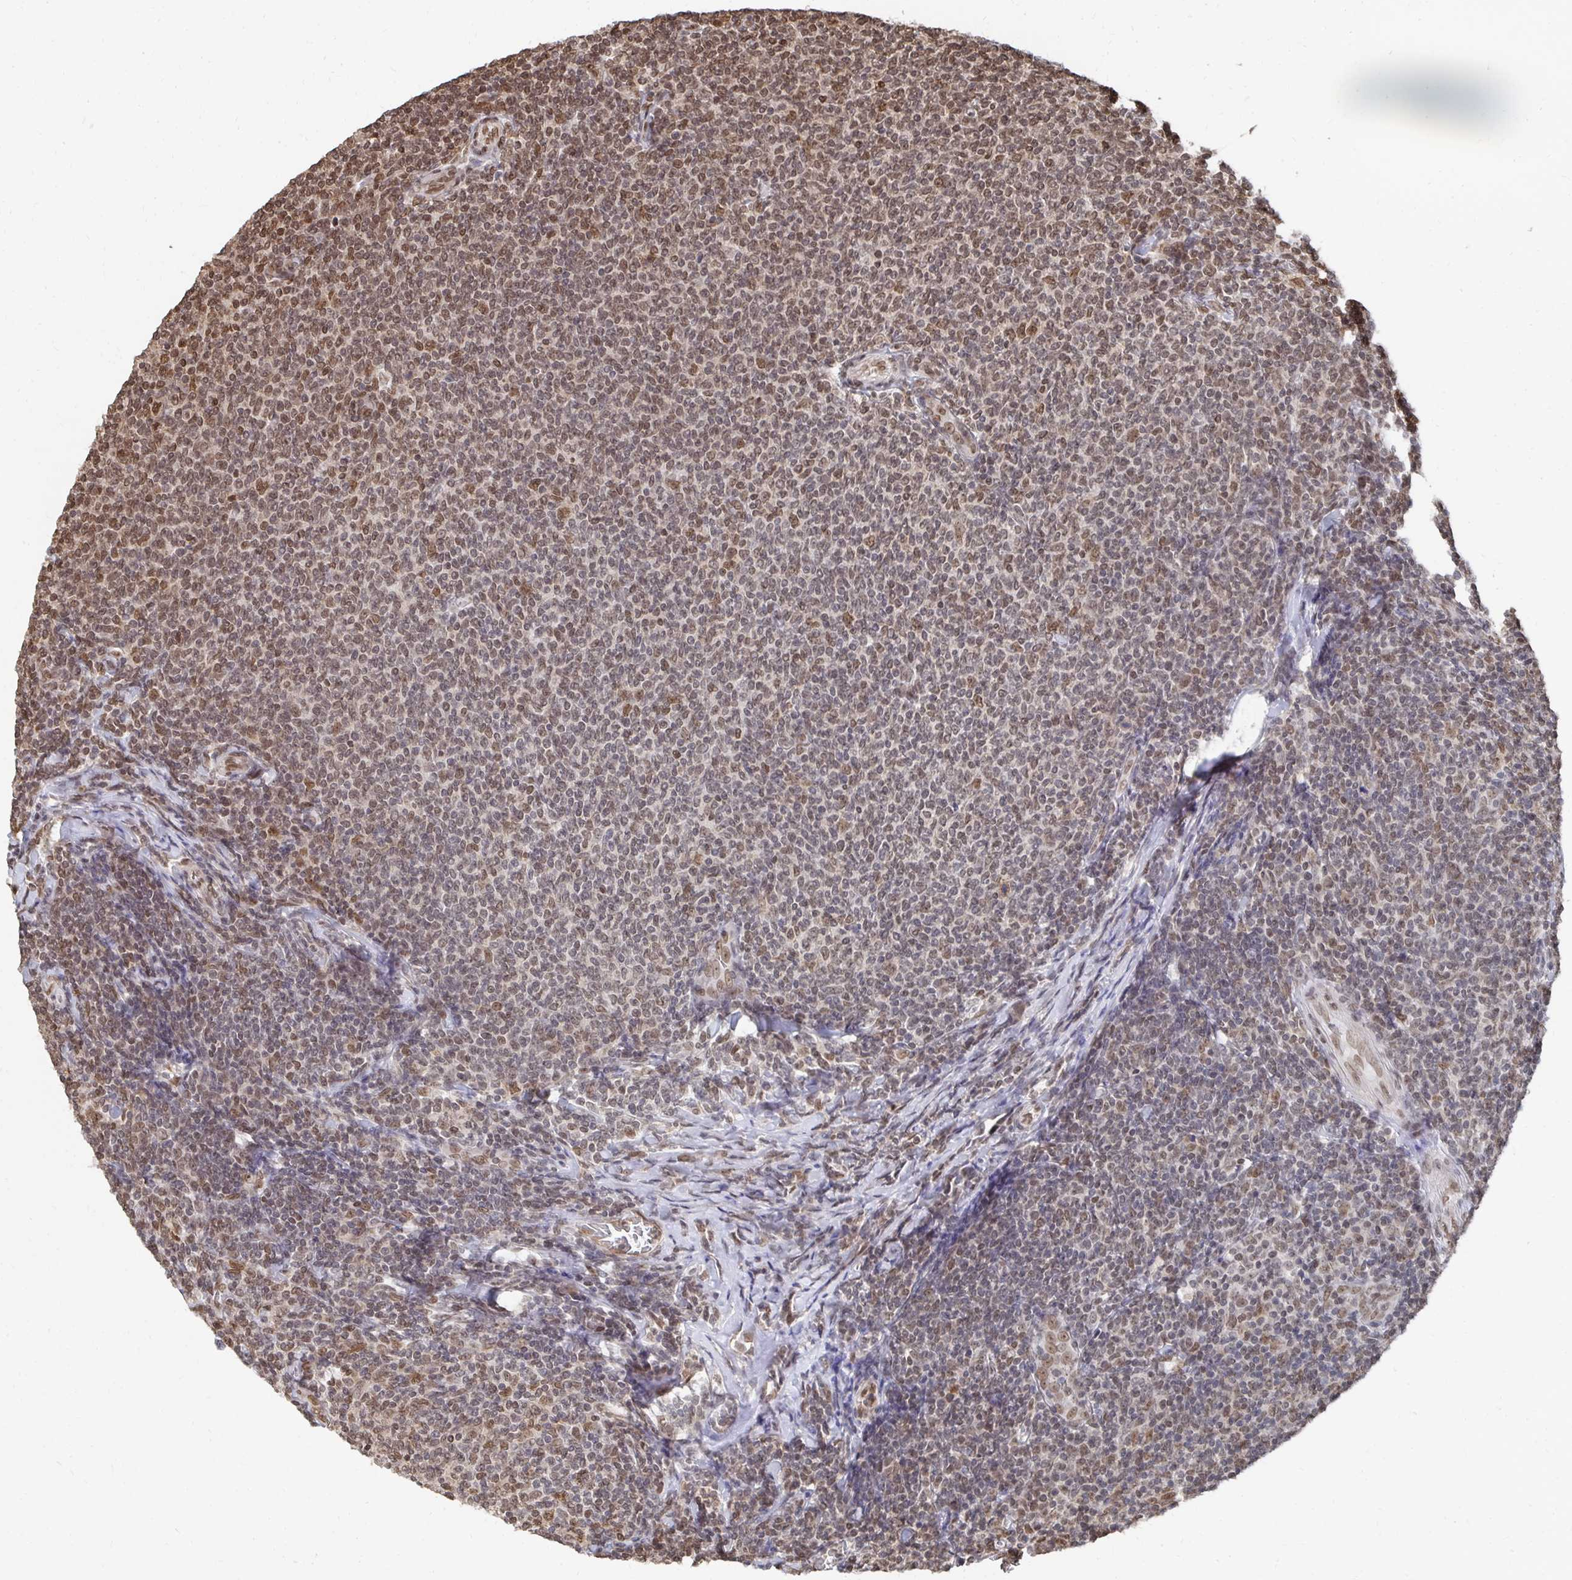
{"staining": {"intensity": "moderate", "quantity": "25%-75%", "location": "nuclear"}, "tissue": "lymphoma", "cell_type": "Tumor cells", "image_type": "cancer", "snomed": [{"axis": "morphology", "description": "Malignant lymphoma, non-Hodgkin's type, Low grade"}, {"axis": "topography", "description": "Lymph node"}], "caption": "The image shows a brown stain indicating the presence of a protein in the nuclear of tumor cells in malignant lymphoma, non-Hodgkin's type (low-grade). Nuclei are stained in blue.", "gene": "GTF3C6", "patient": {"sex": "male", "age": 52}}